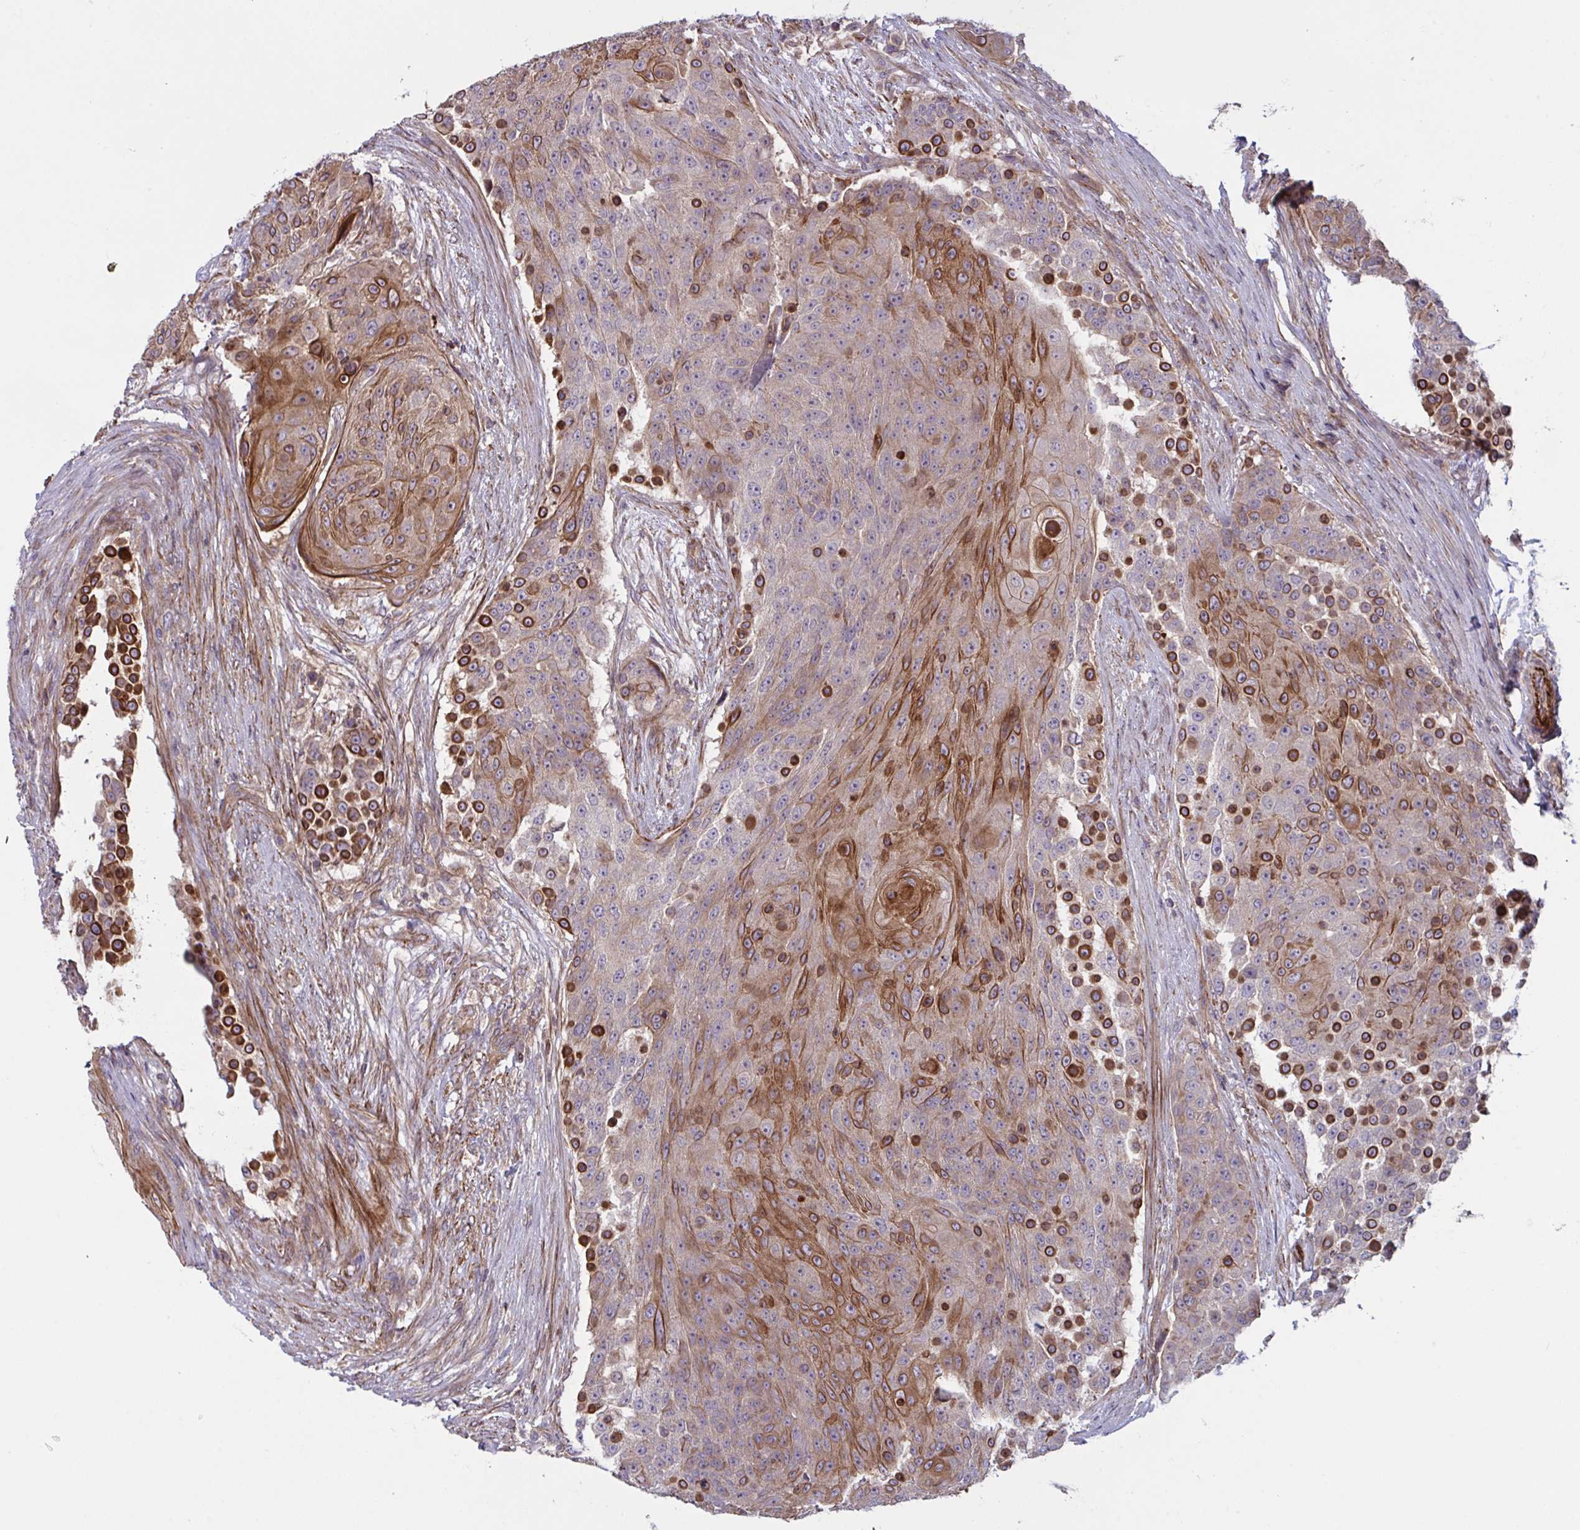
{"staining": {"intensity": "strong", "quantity": "25%-75%", "location": "cytoplasmic/membranous"}, "tissue": "urothelial cancer", "cell_type": "Tumor cells", "image_type": "cancer", "snomed": [{"axis": "morphology", "description": "Urothelial carcinoma, High grade"}, {"axis": "topography", "description": "Urinary bladder"}], "caption": "Tumor cells exhibit strong cytoplasmic/membranous positivity in approximately 25%-75% of cells in urothelial carcinoma (high-grade). (DAB IHC, brown staining for protein, blue staining for nuclei).", "gene": "TANK", "patient": {"sex": "female", "age": 63}}